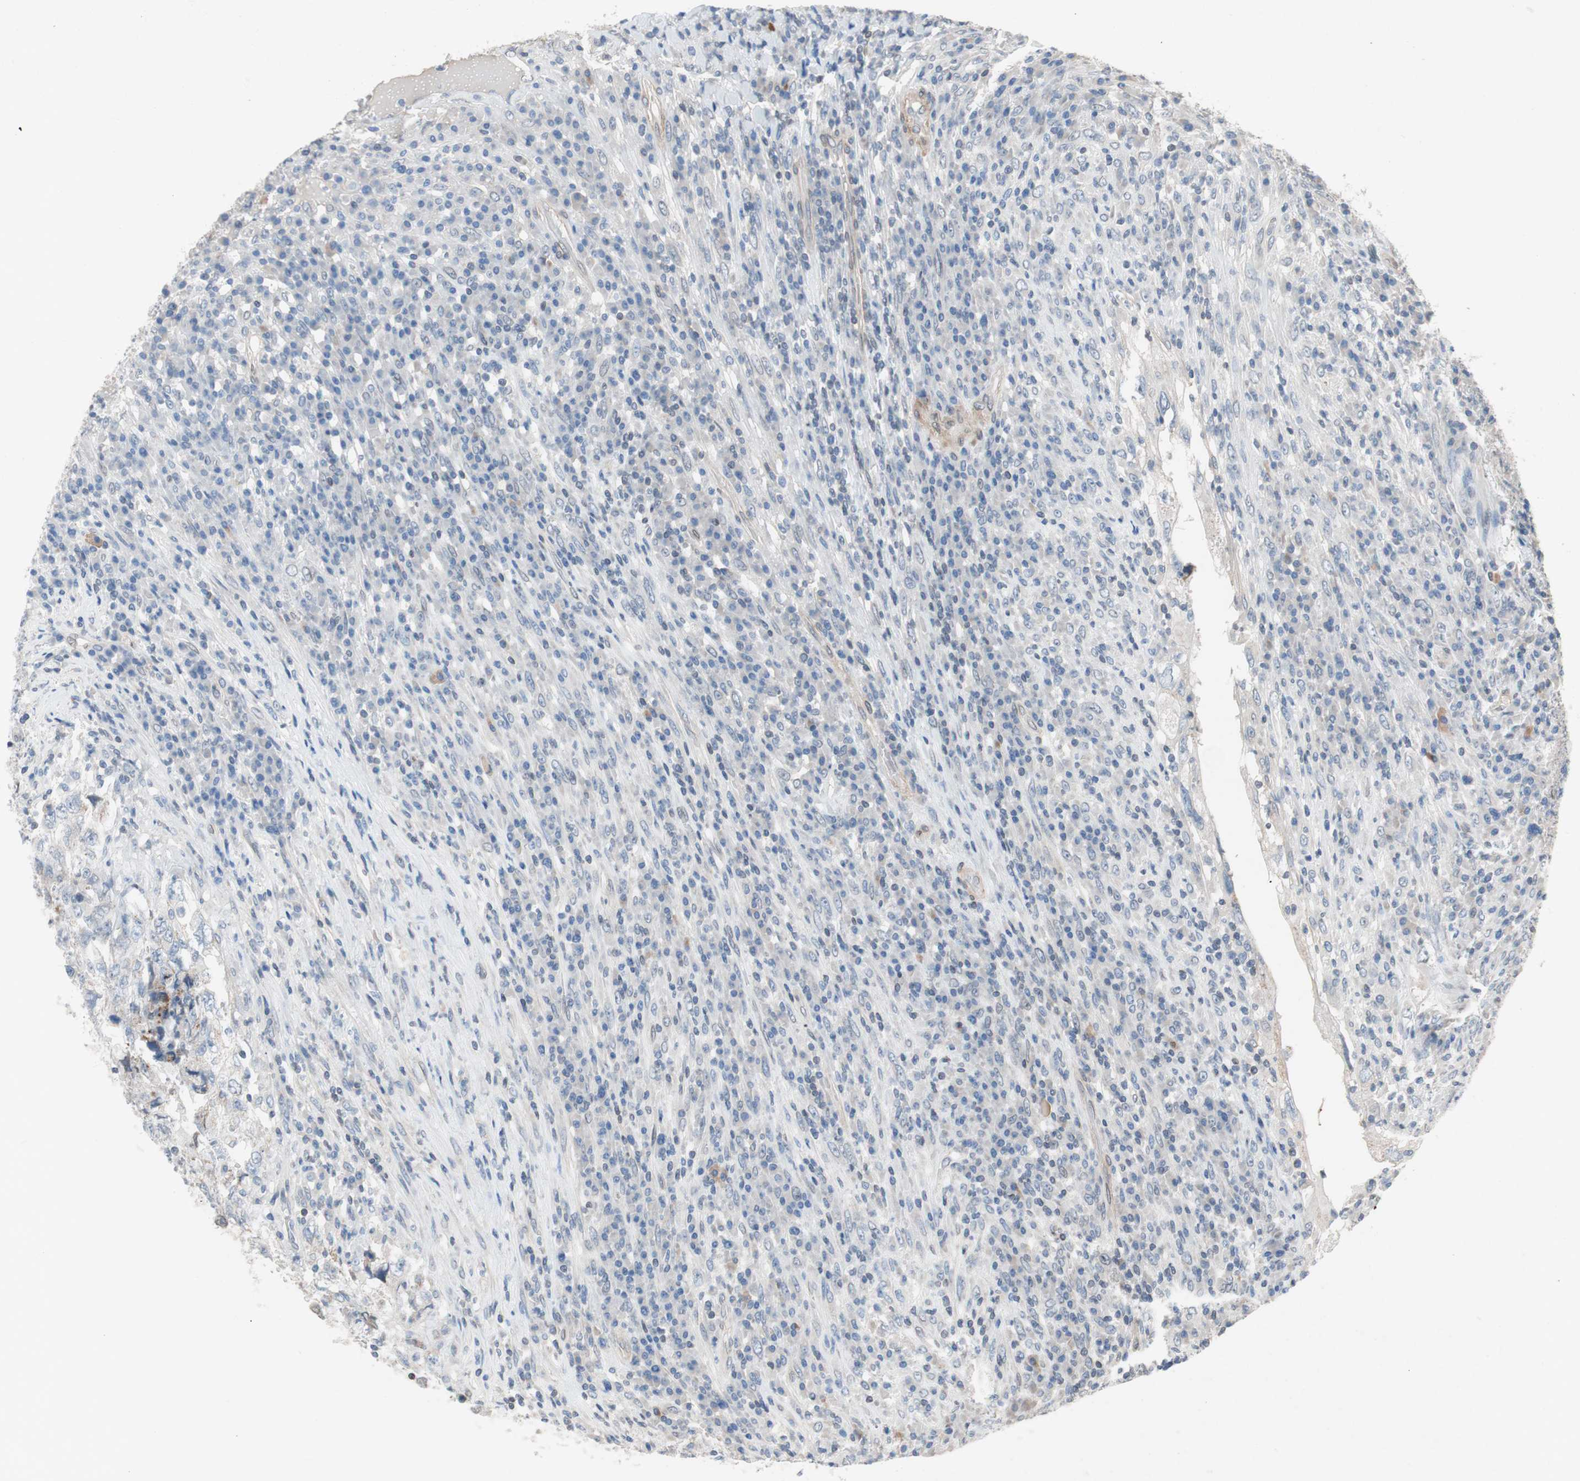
{"staining": {"intensity": "moderate", "quantity": "<25%", "location": "cytoplasmic/membranous"}, "tissue": "testis cancer", "cell_type": "Tumor cells", "image_type": "cancer", "snomed": [{"axis": "morphology", "description": "Necrosis, NOS"}, {"axis": "morphology", "description": "Carcinoma, Embryonal, NOS"}, {"axis": "topography", "description": "Testis"}], "caption": "Protein expression by immunohistochemistry shows moderate cytoplasmic/membranous staining in about <25% of tumor cells in testis cancer.", "gene": "ARNT2", "patient": {"sex": "male", "age": 19}}